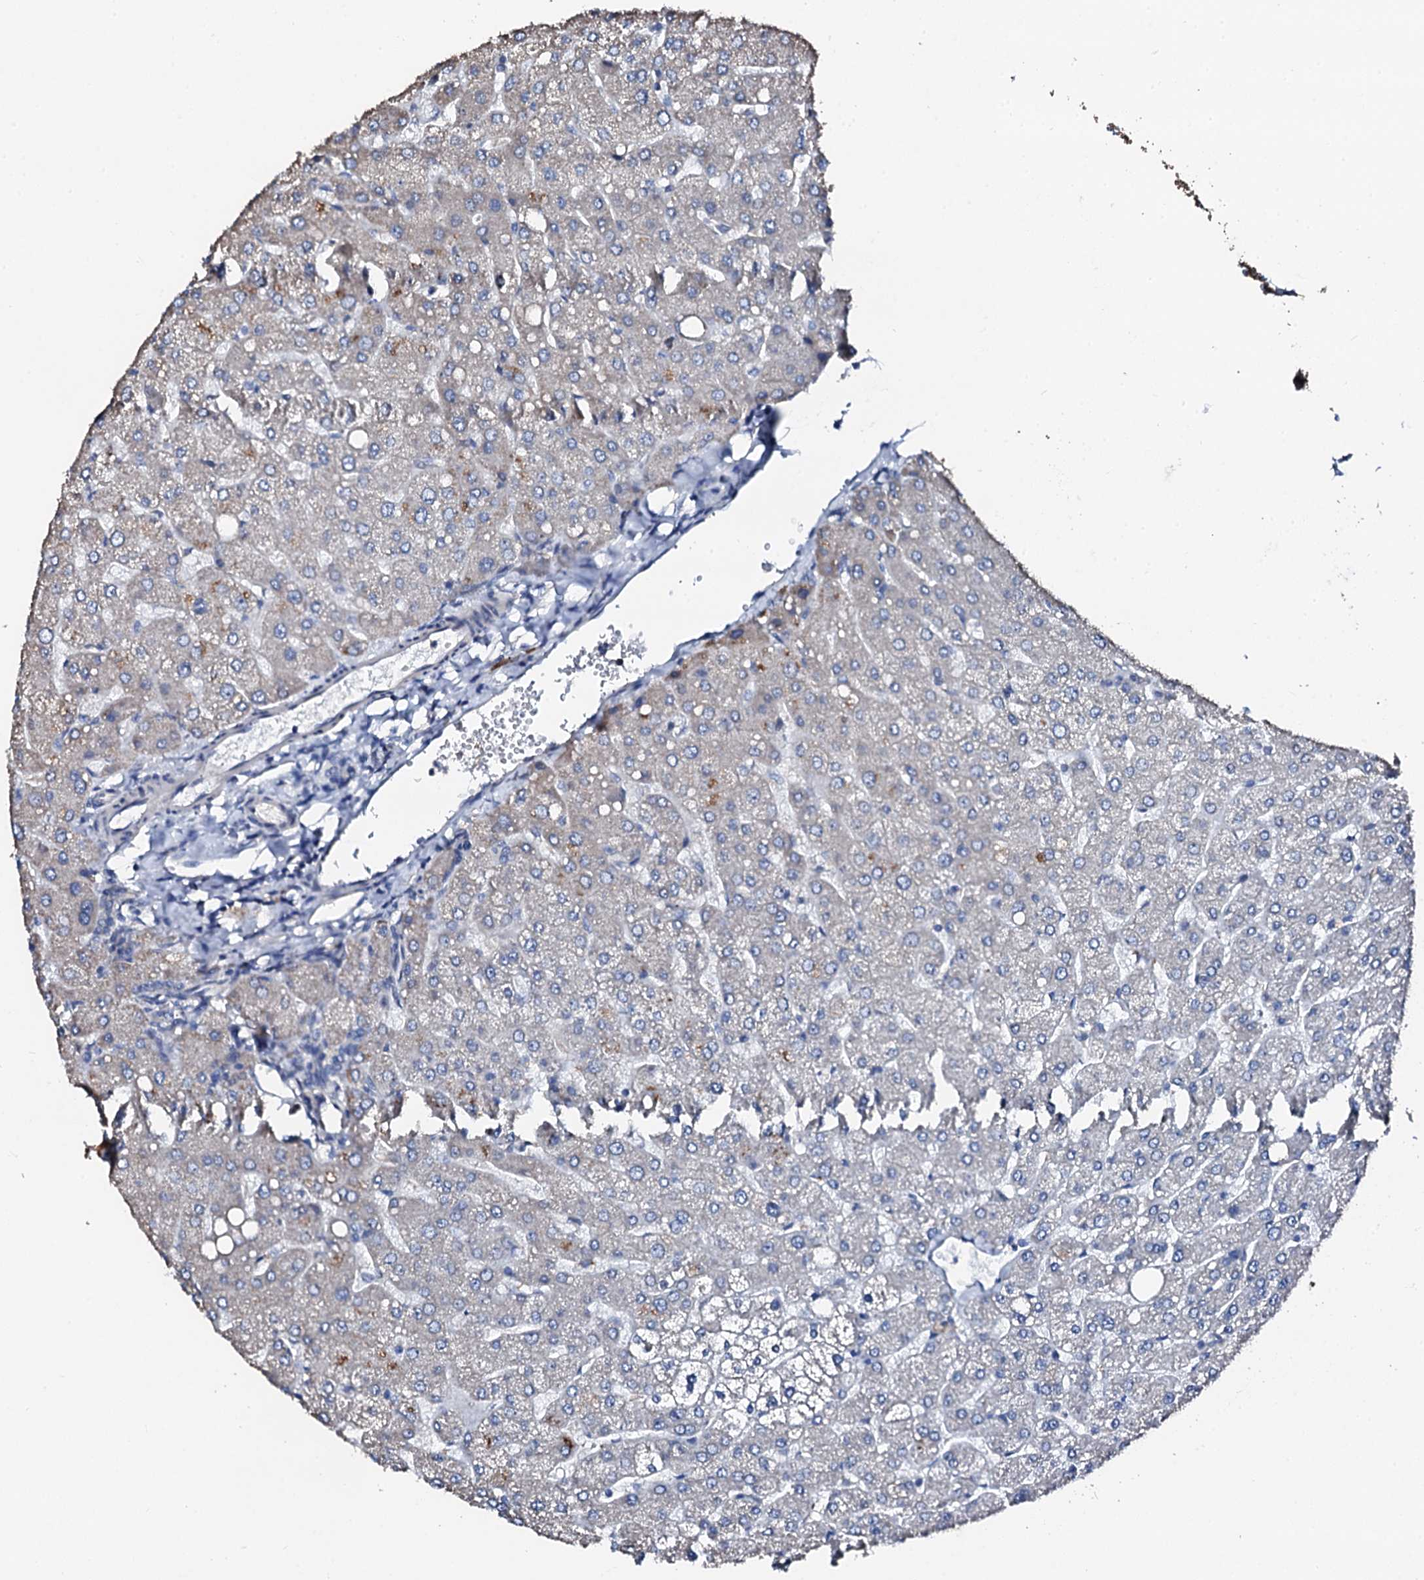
{"staining": {"intensity": "negative", "quantity": "none", "location": "none"}, "tissue": "liver", "cell_type": "Cholangiocytes", "image_type": "normal", "snomed": [{"axis": "morphology", "description": "Normal tissue, NOS"}, {"axis": "topography", "description": "Liver"}], "caption": "High magnification brightfield microscopy of benign liver stained with DAB (3,3'-diaminobenzidine) (brown) and counterstained with hematoxylin (blue): cholangiocytes show no significant expression.", "gene": "TRAFD1", "patient": {"sex": "male", "age": 55}}